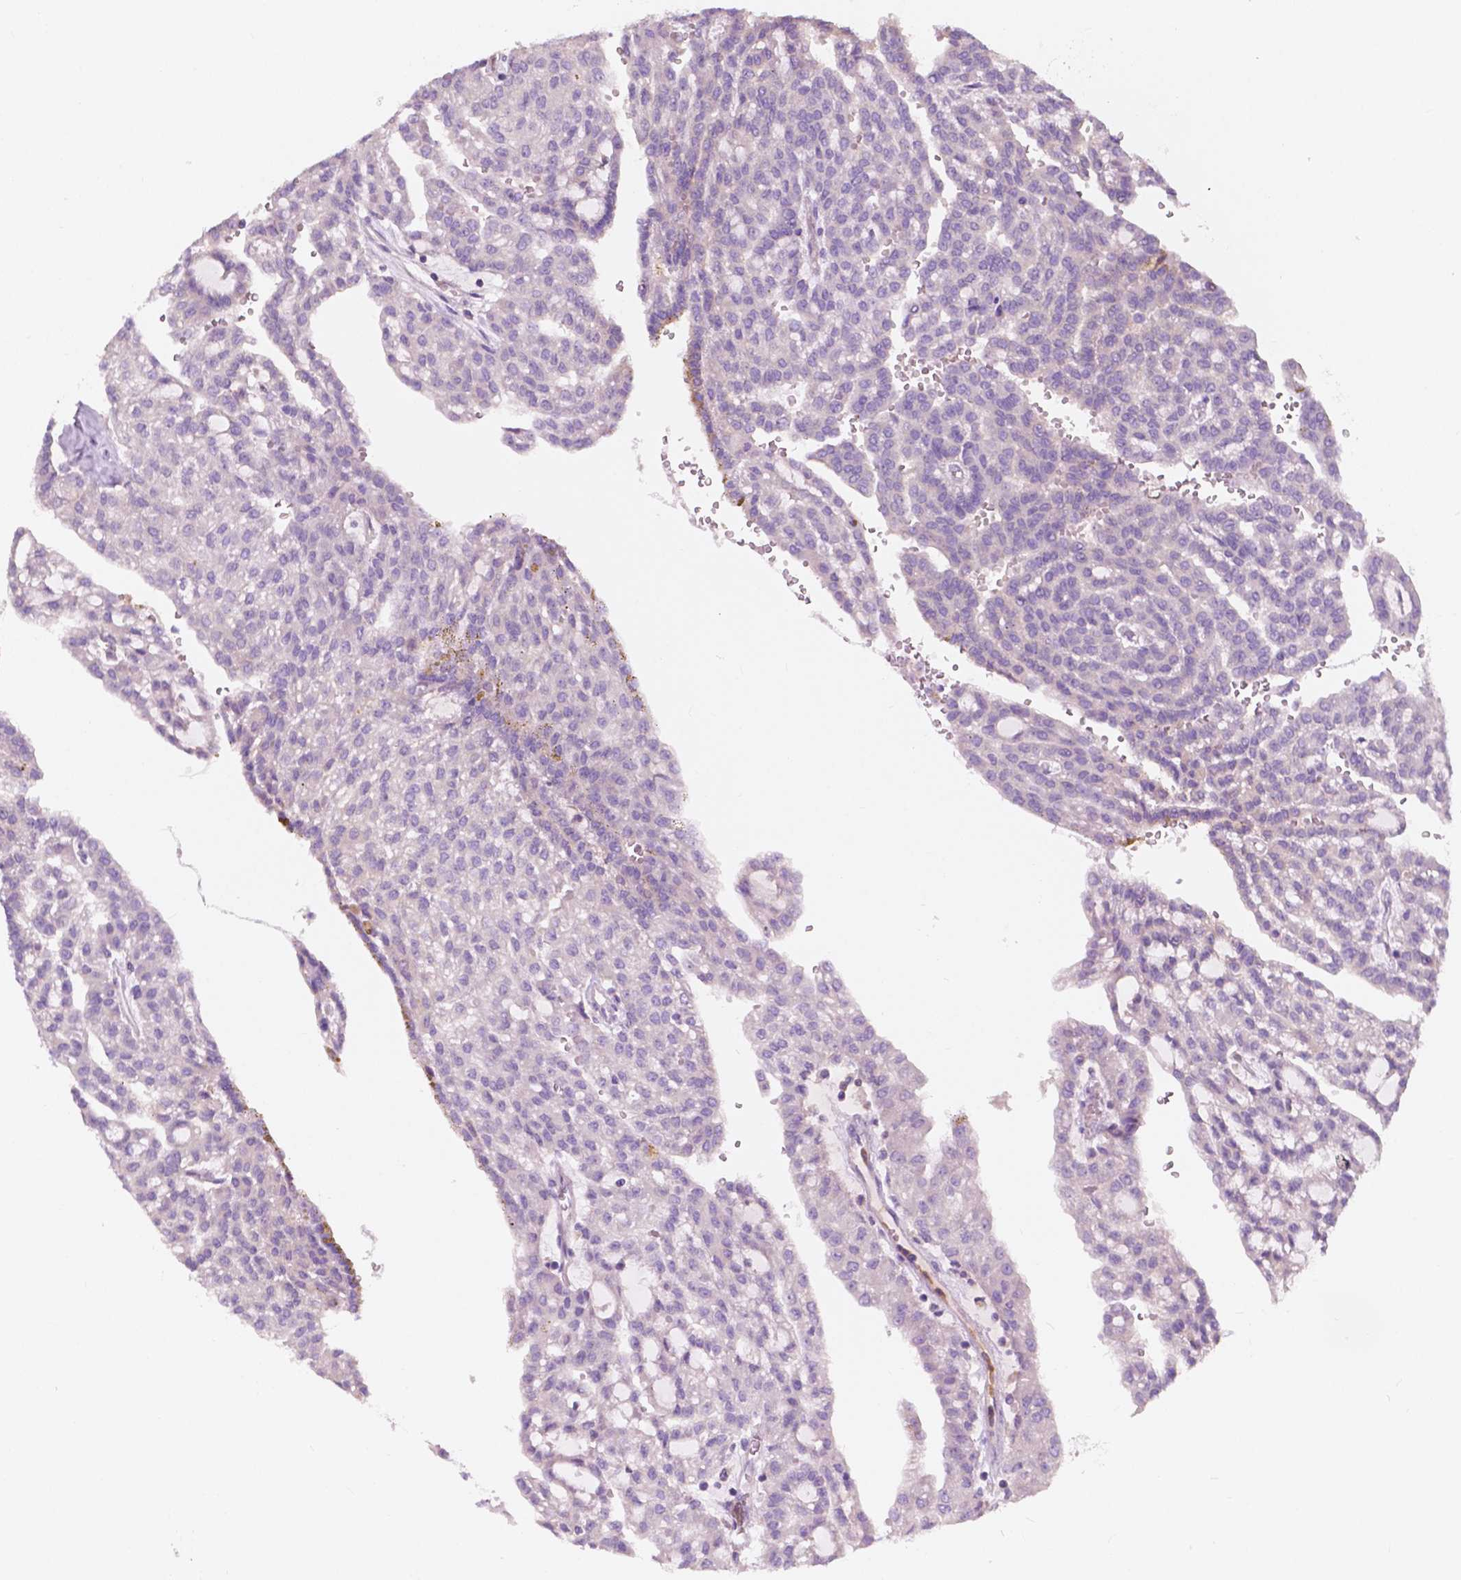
{"staining": {"intensity": "negative", "quantity": "none", "location": "none"}, "tissue": "renal cancer", "cell_type": "Tumor cells", "image_type": "cancer", "snomed": [{"axis": "morphology", "description": "Adenocarcinoma, NOS"}, {"axis": "topography", "description": "Kidney"}], "caption": "IHC micrograph of human adenocarcinoma (renal) stained for a protein (brown), which shows no positivity in tumor cells.", "gene": "SEMA4A", "patient": {"sex": "male", "age": 63}}